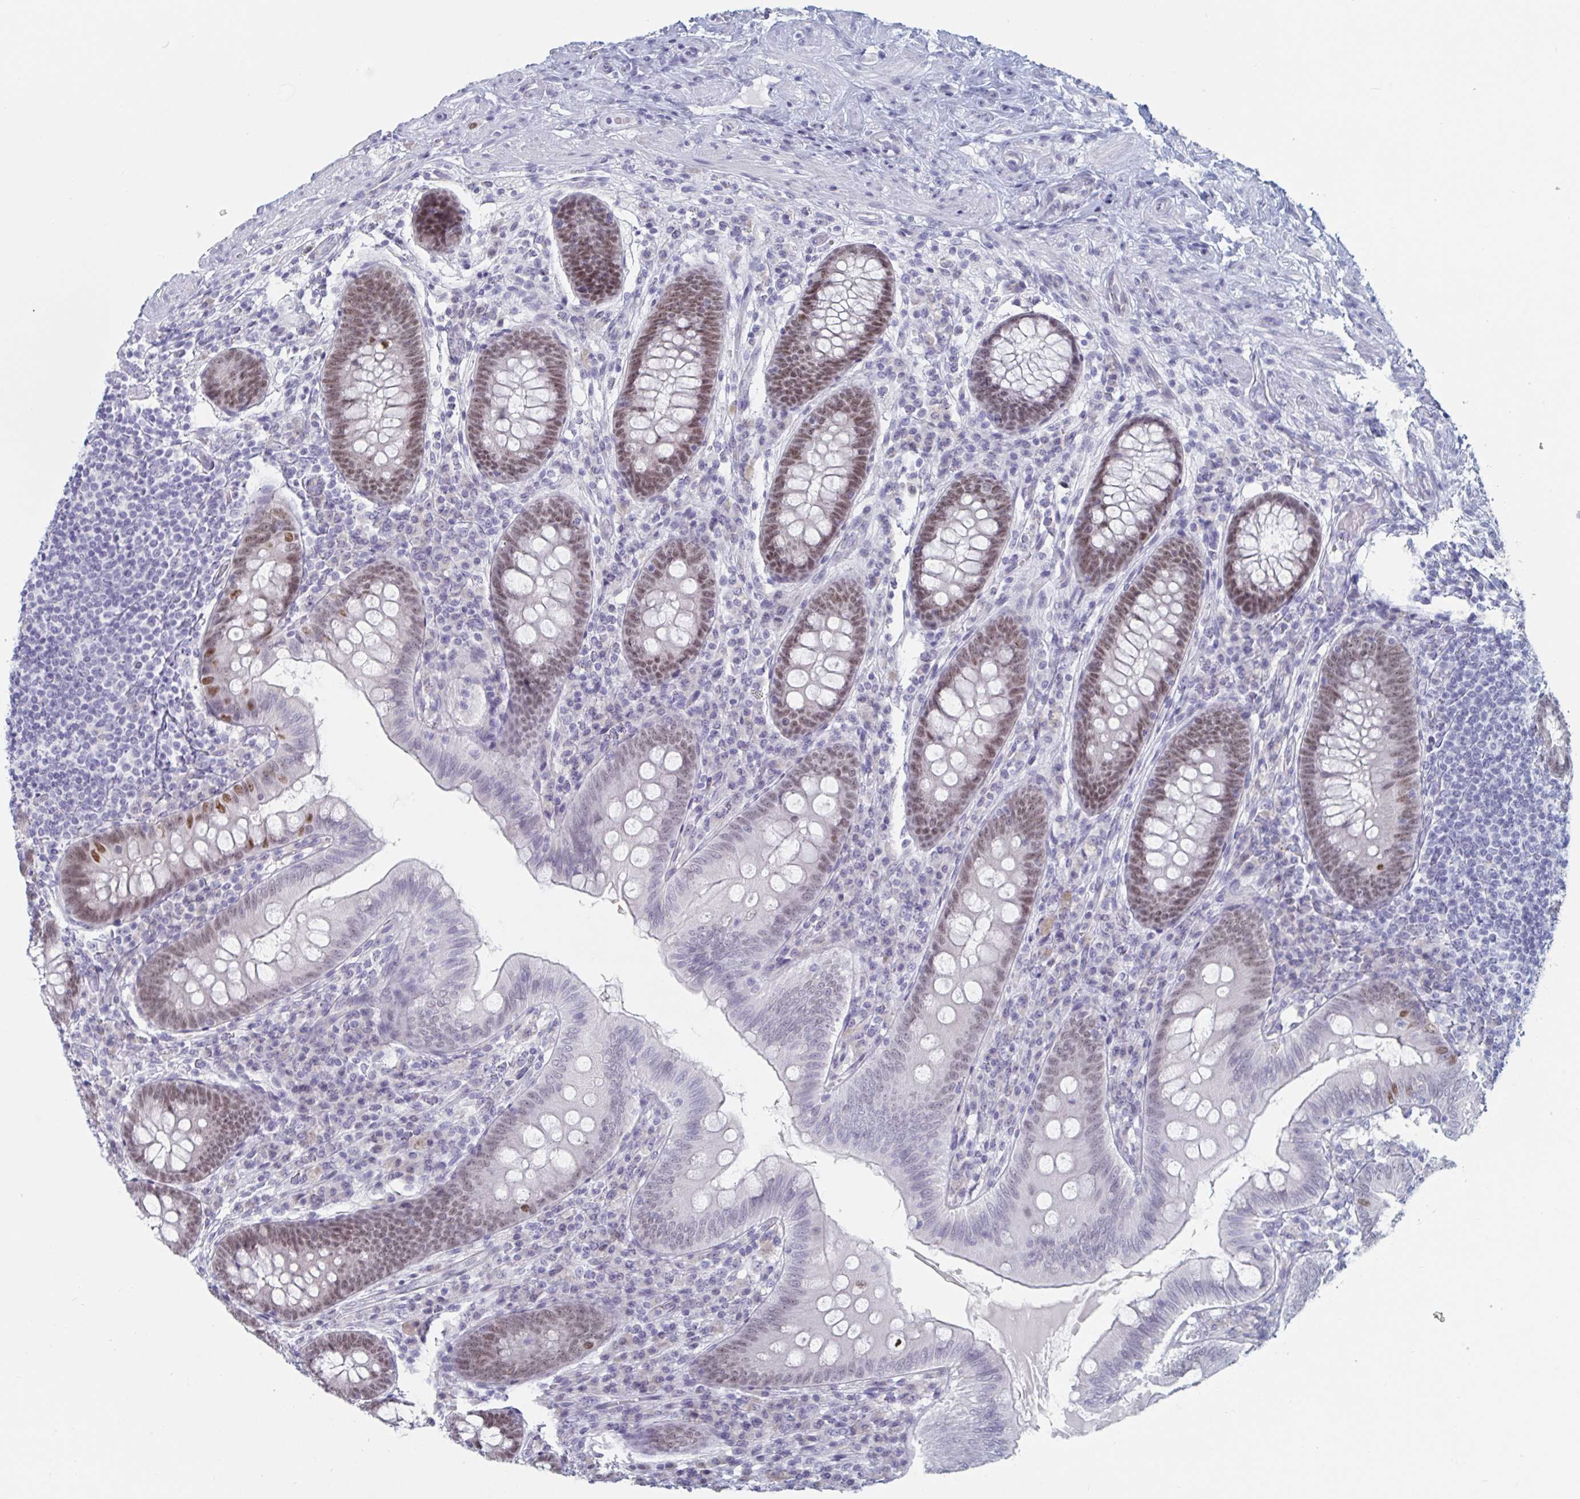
{"staining": {"intensity": "moderate", "quantity": "25%-75%", "location": "nuclear"}, "tissue": "appendix", "cell_type": "Glandular cells", "image_type": "normal", "snomed": [{"axis": "morphology", "description": "Normal tissue, NOS"}, {"axis": "topography", "description": "Appendix"}], "caption": "Approximately 25%-75% of glandular cells in benign appendix show moderate nuclear protein staining as visualized by brown immunohistochemical staining.", "gene": "FOXA1", "patient": {"sex": "male", "age": 71}}